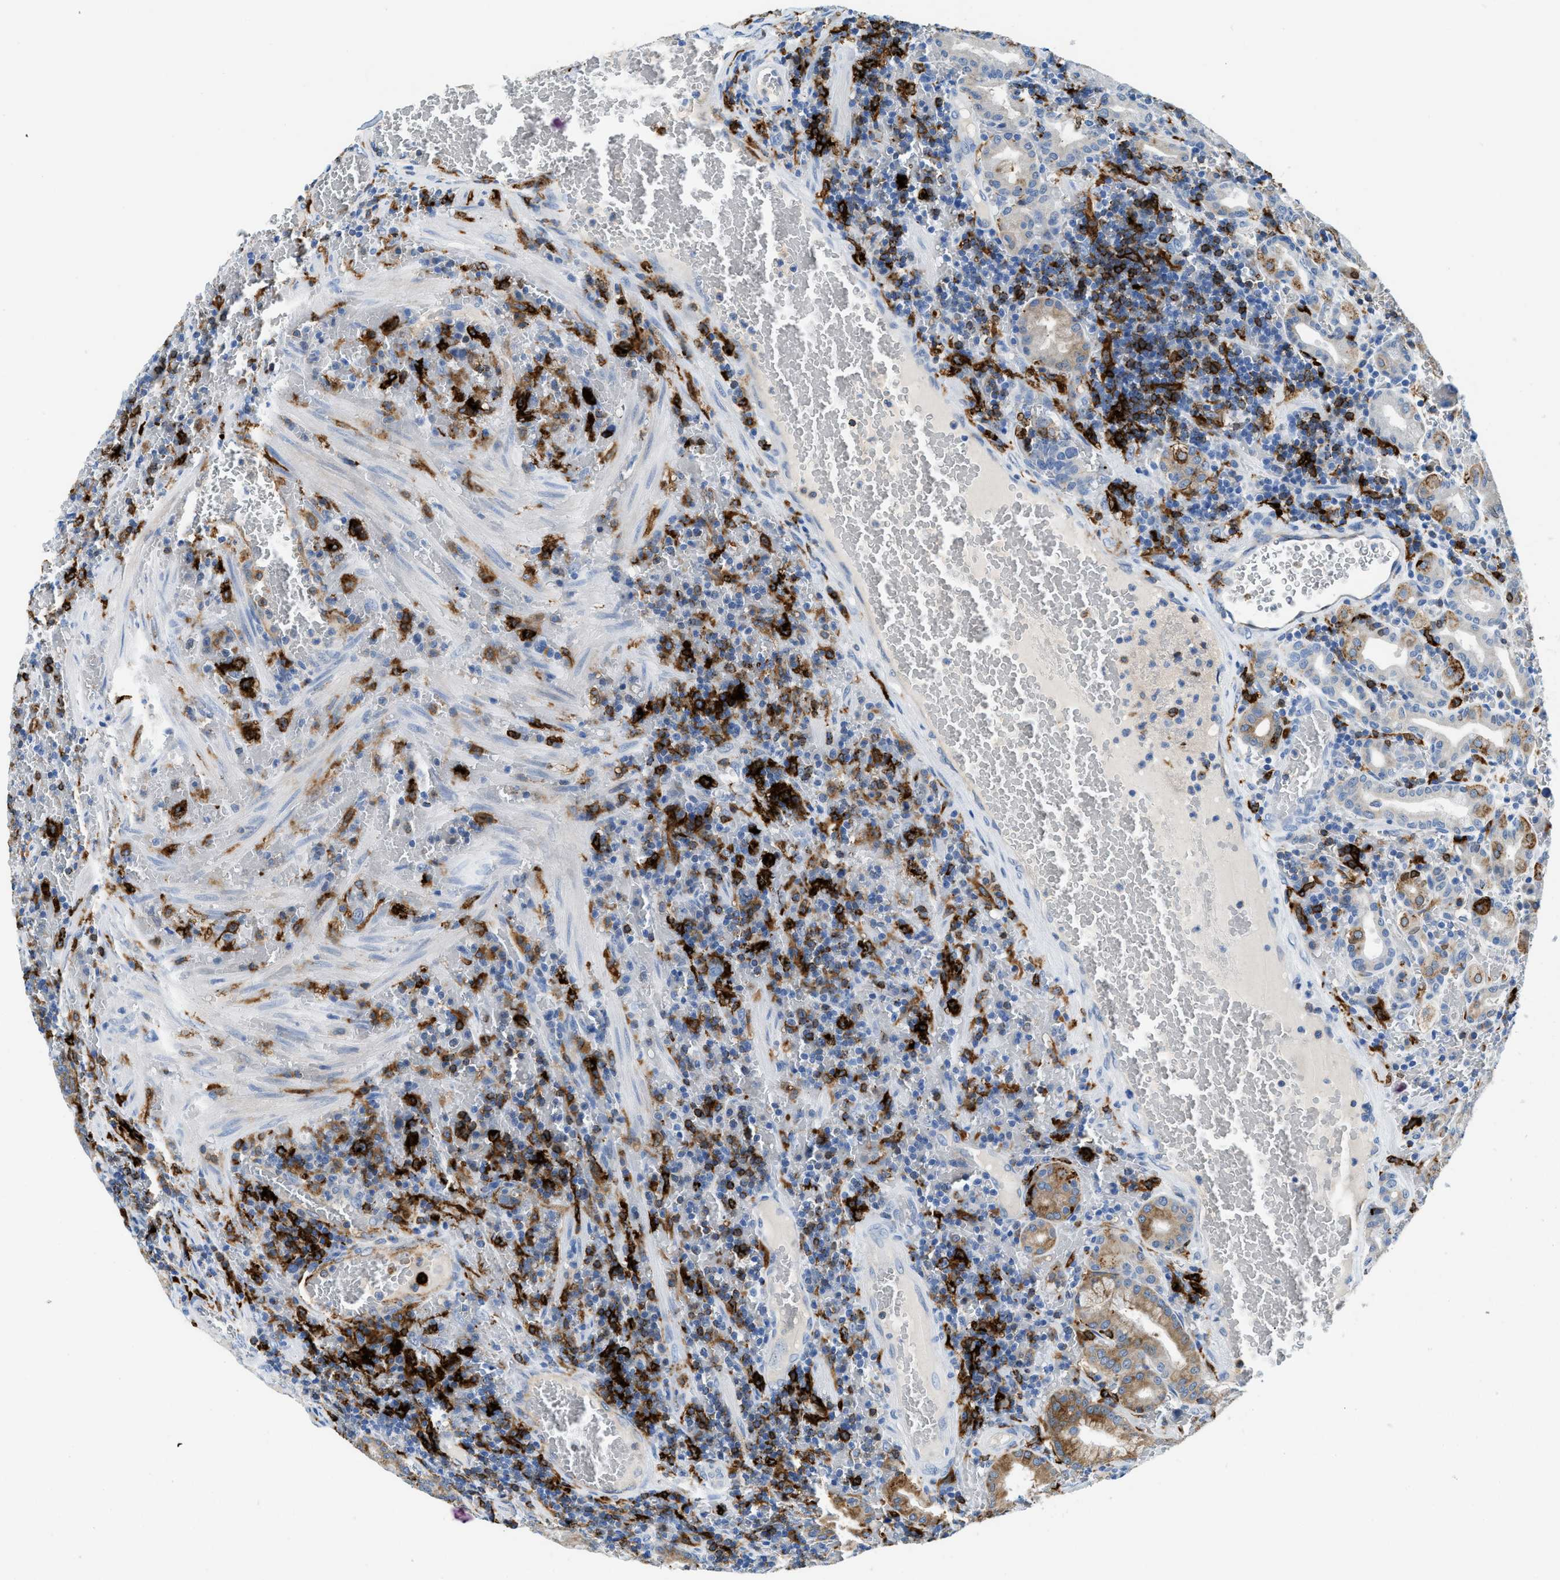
{"staining": {"intensity": "strong", "quantity": "25%-75%", "location": "cytoplasmic/membranous,nuclear"}, "tissue": "stomach", "cell_type": "Glandular cells", "image_type": "normal", "snomed": [{"axis": "morphology", "description": "Normal tissue, NOS"}, {"axis": "morphology", "description": "Carcinoid, malignant, NOS"}, {"axis": "topography", "description": "Stomach, upper"}], "caption": "Glandular cells show high levels of strong cytoplasmic/membranous,nuclear expression in about 25%-75% of cells in unremarkable stomach. The staining was performed using DAB (3,3'-diaminobenzidine), with brown indicating positive protein expression. Nuclei are stained blue with hematoxylin.", "gene": "CD226", "patient": {"sex": "male", "age": 39}}